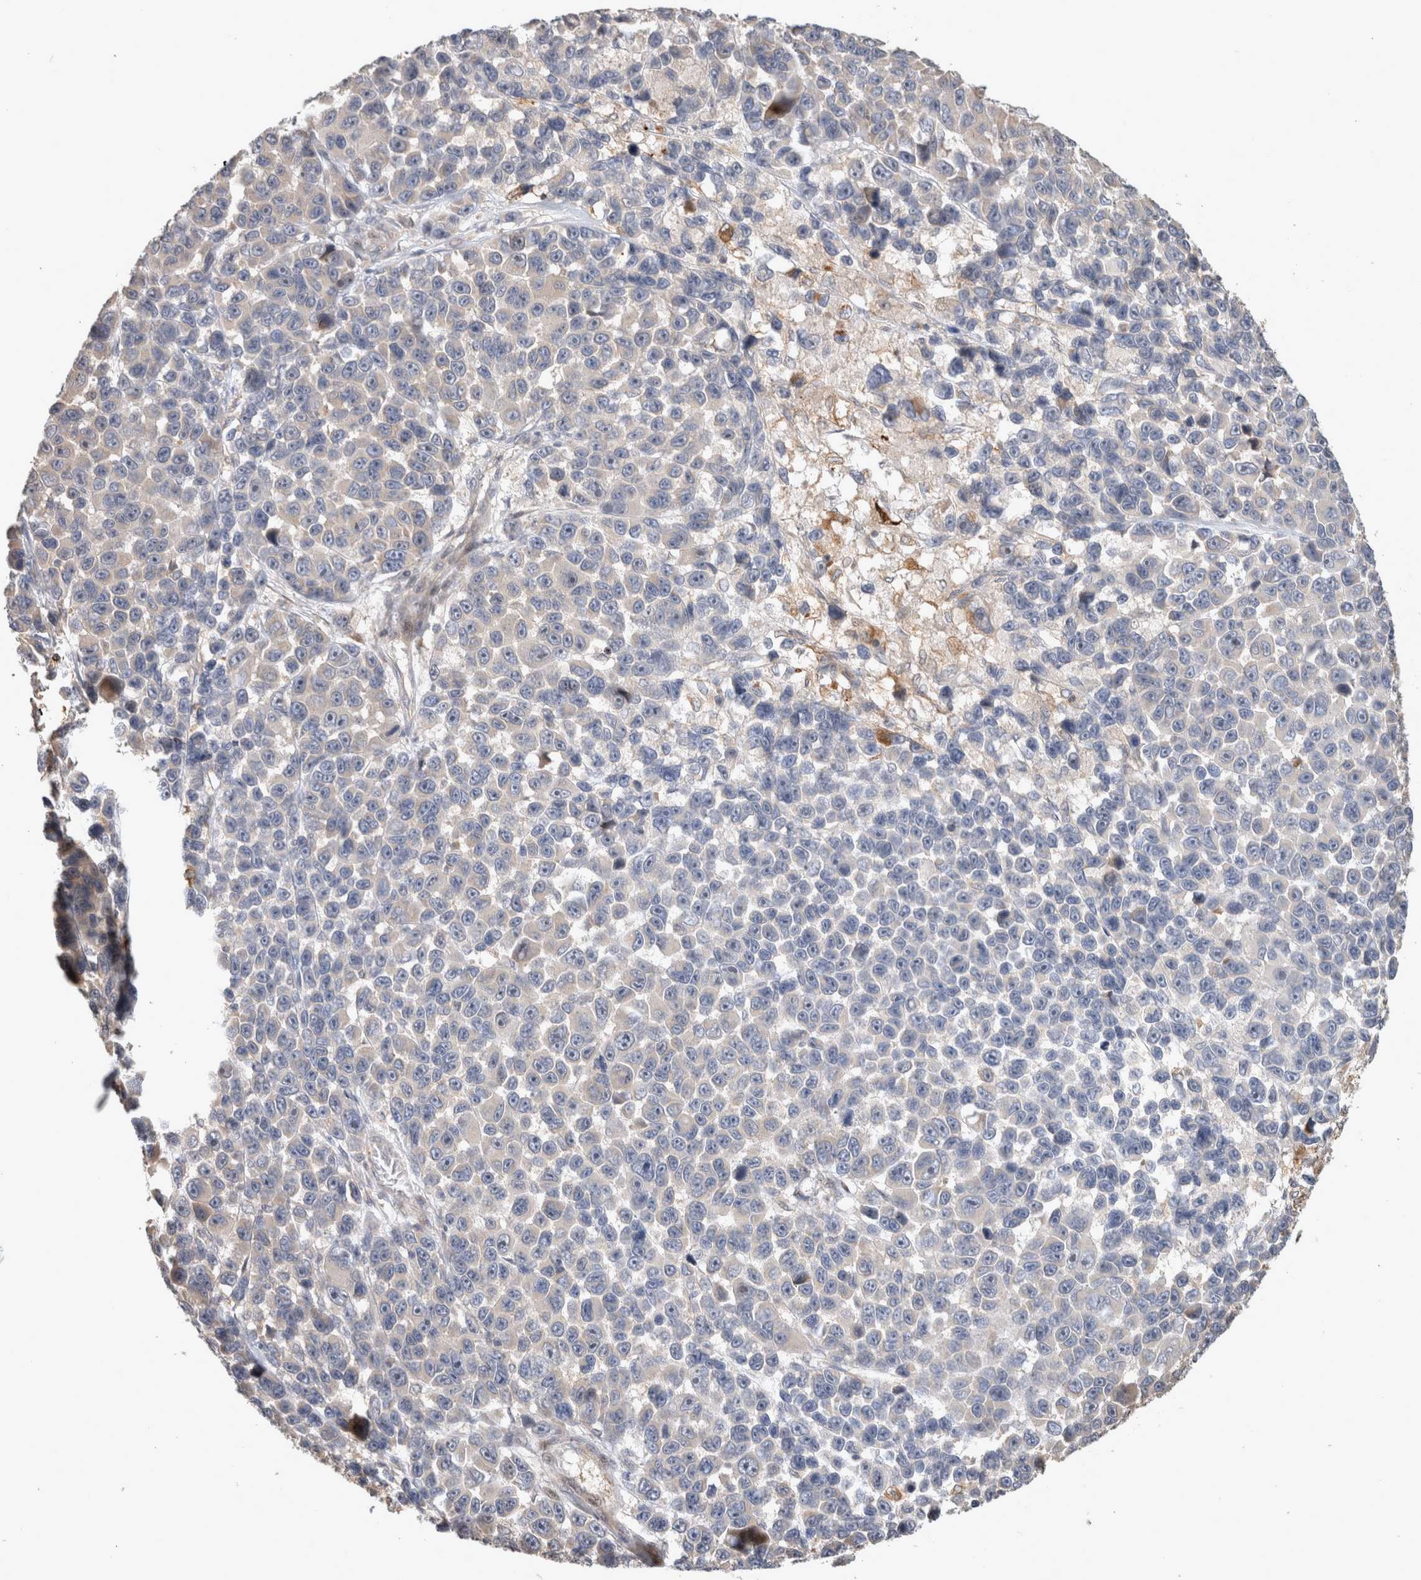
{"staining": {"intensity": "negative", "quantity": "none", "location": "none"}, "tissue": "melanoma", "cell_type": "Tumor cells", "image_type": "cancer", "snomed": [{"axis": "morphology", "description": "Malignant melanoma, NOS"}, {"axis": "topography", "description": "Skin"}], "caption": "IHC micrograph of malignant melanoma stained for a protein (brown), which reveals no positivity in tumor cells.", "gene": "SERAC1", "patient": {"sex": "male", "age": 53}}